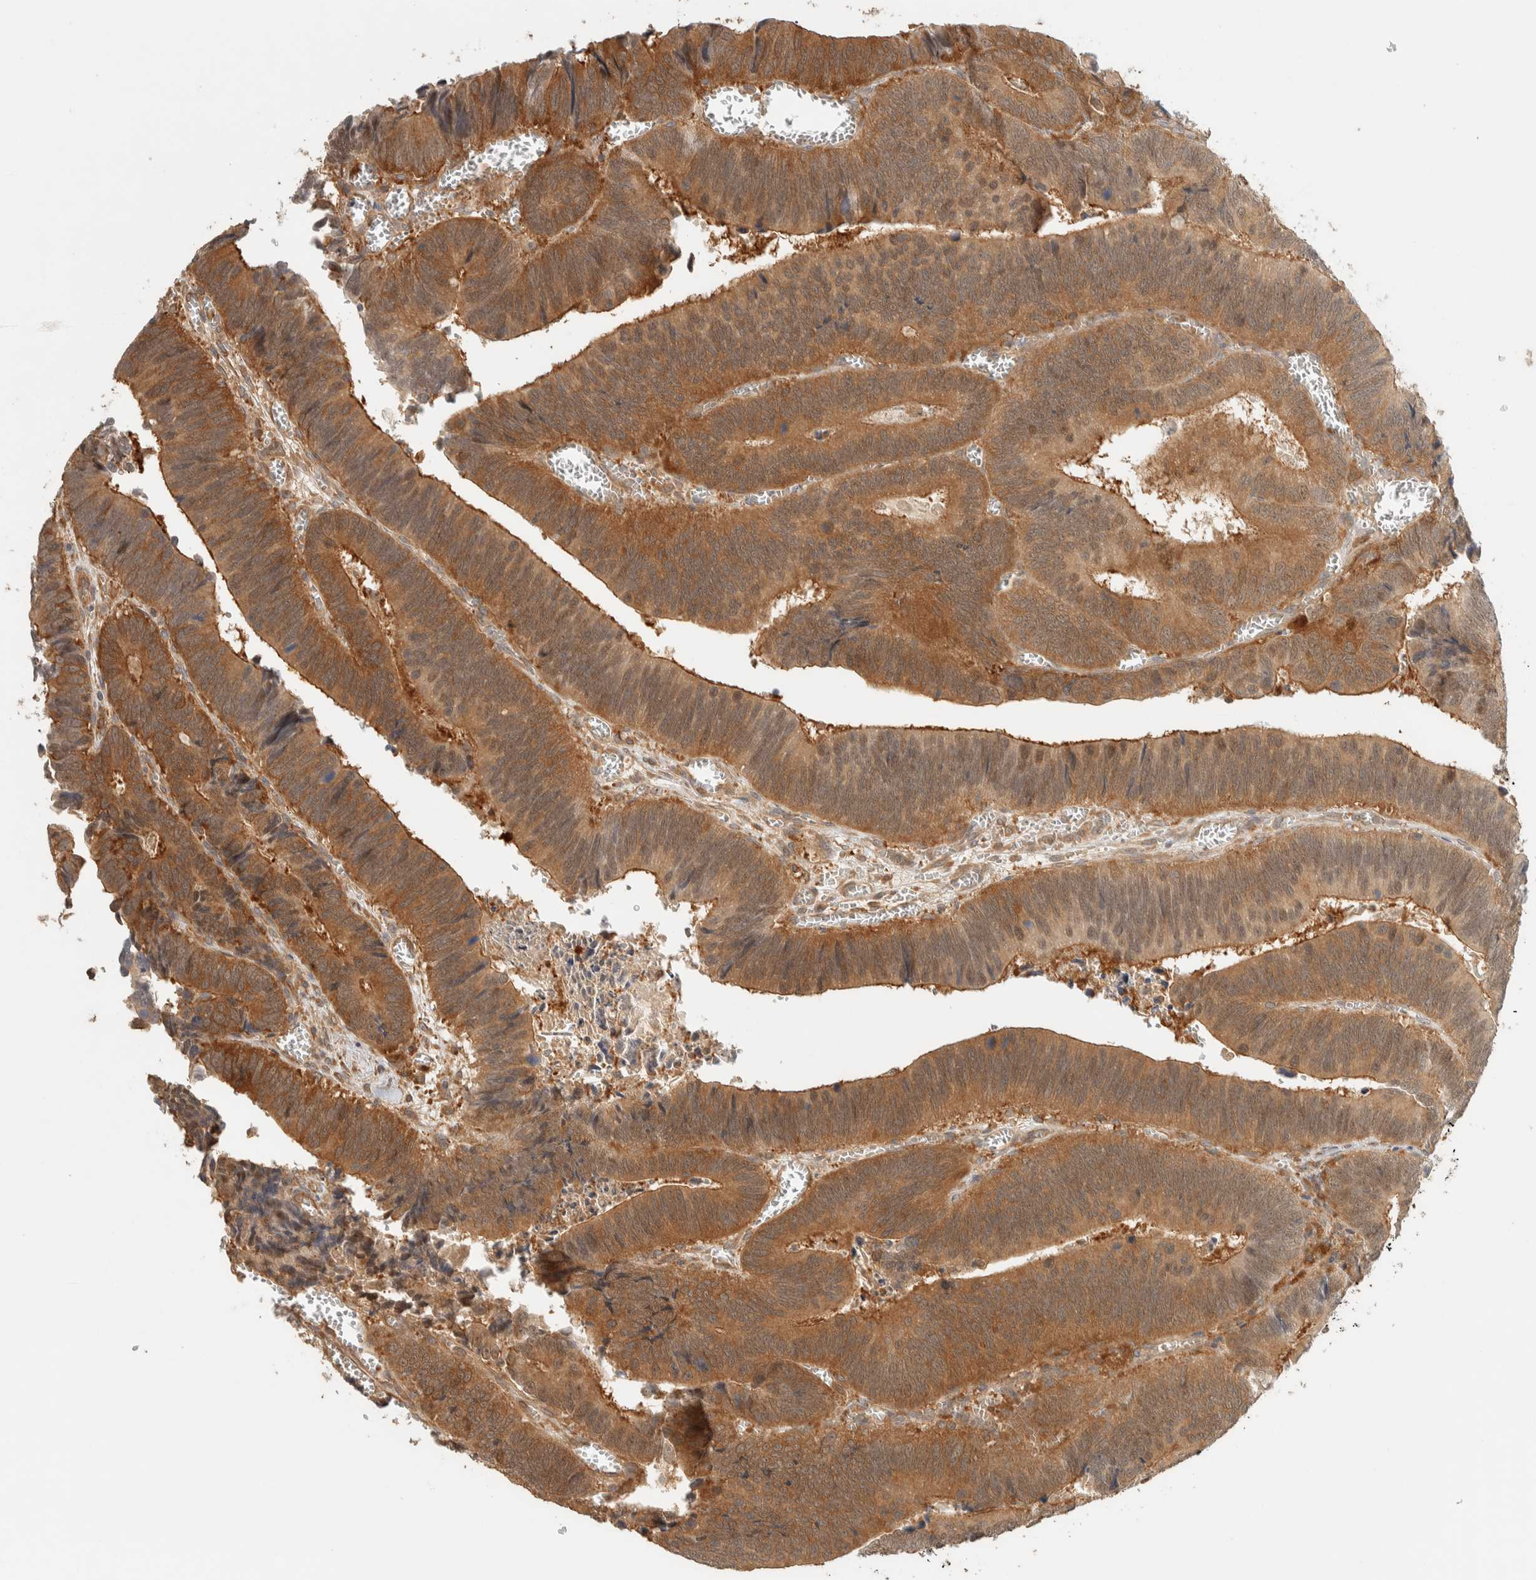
{"staining": {"intensity": "strong", "quantity": ">75%", "location": "cytoplasmic/membranous"}, "tissue": "colorectal cancer", "cell_type": "Tumor cells", "image_type": "cancer", "snomed": [{"axis": "morphology", "description": "Inflammation, NOS"}, {"axis": "morphology", "description": "Adenocarcinoma, NOS"}, {"axis": "topography", "description": "Colon"}], "caption": "High-power microscopy captured an immunohistochemistry (IHC) photomicrograph of colorectal cancer (adenocarcinoma), revealing strong cytoplasmic/membranous expression in approximately >75% of tumor cells.", "gene": "ADSS2", "patient": {"sex": "male", "age": 72}}